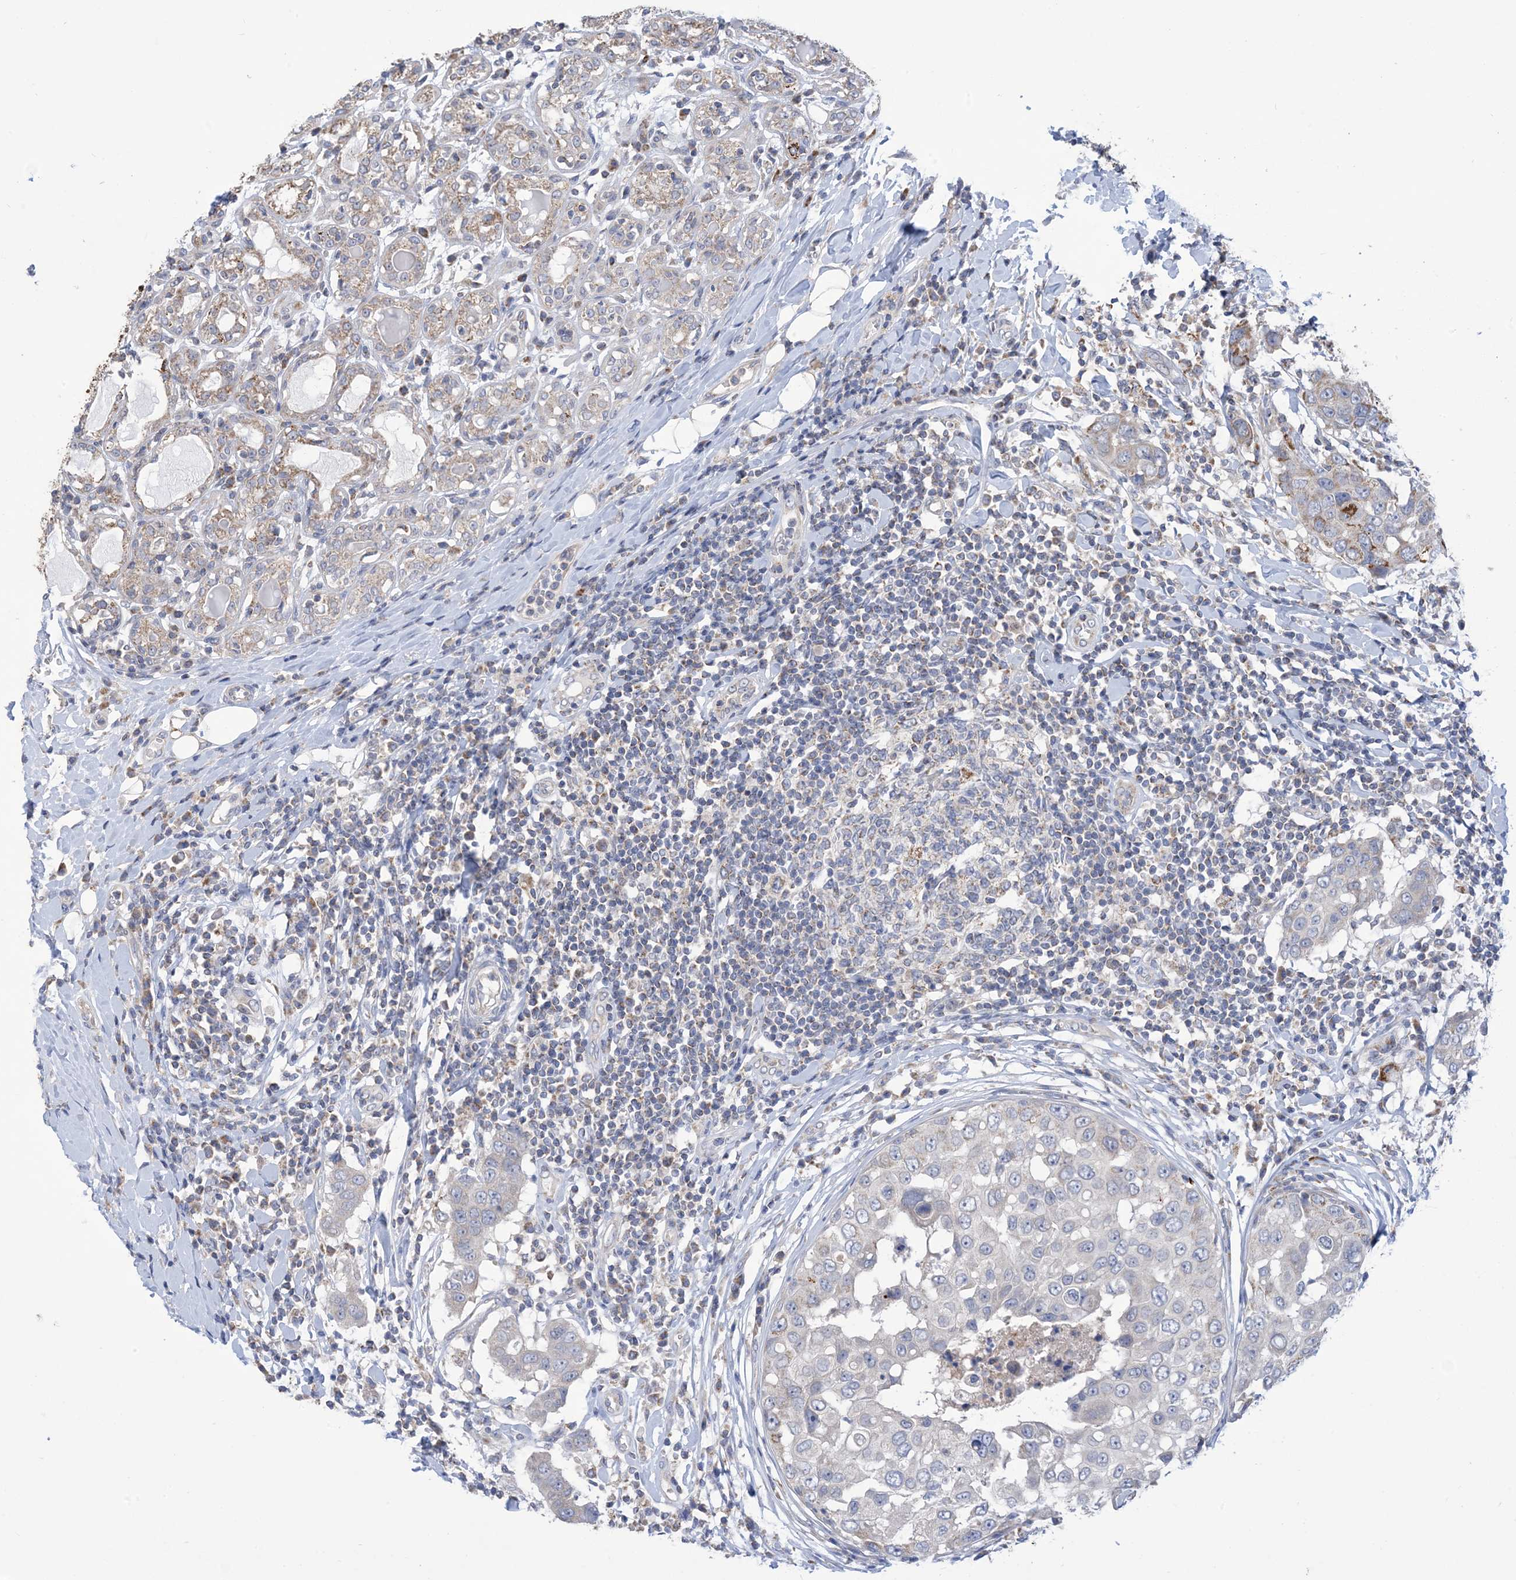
{"staining": {"intensity": "negative", "quantity": "none", "location": "none"}, "tissue": "breast cancer", "cell_type": "Tumor cells", "image_type": "cancer", "snomed": [{"axis": "morphology", "description": "Duct carcinoma"}, {"axis": "topography", "description": "Breast"}], "caption": "Tumor cells are negative for protein expression in human breast invasive ductal carcinoma.", "gene": "CLEC16A", "patient": {"sex": "female", "age": 27}}